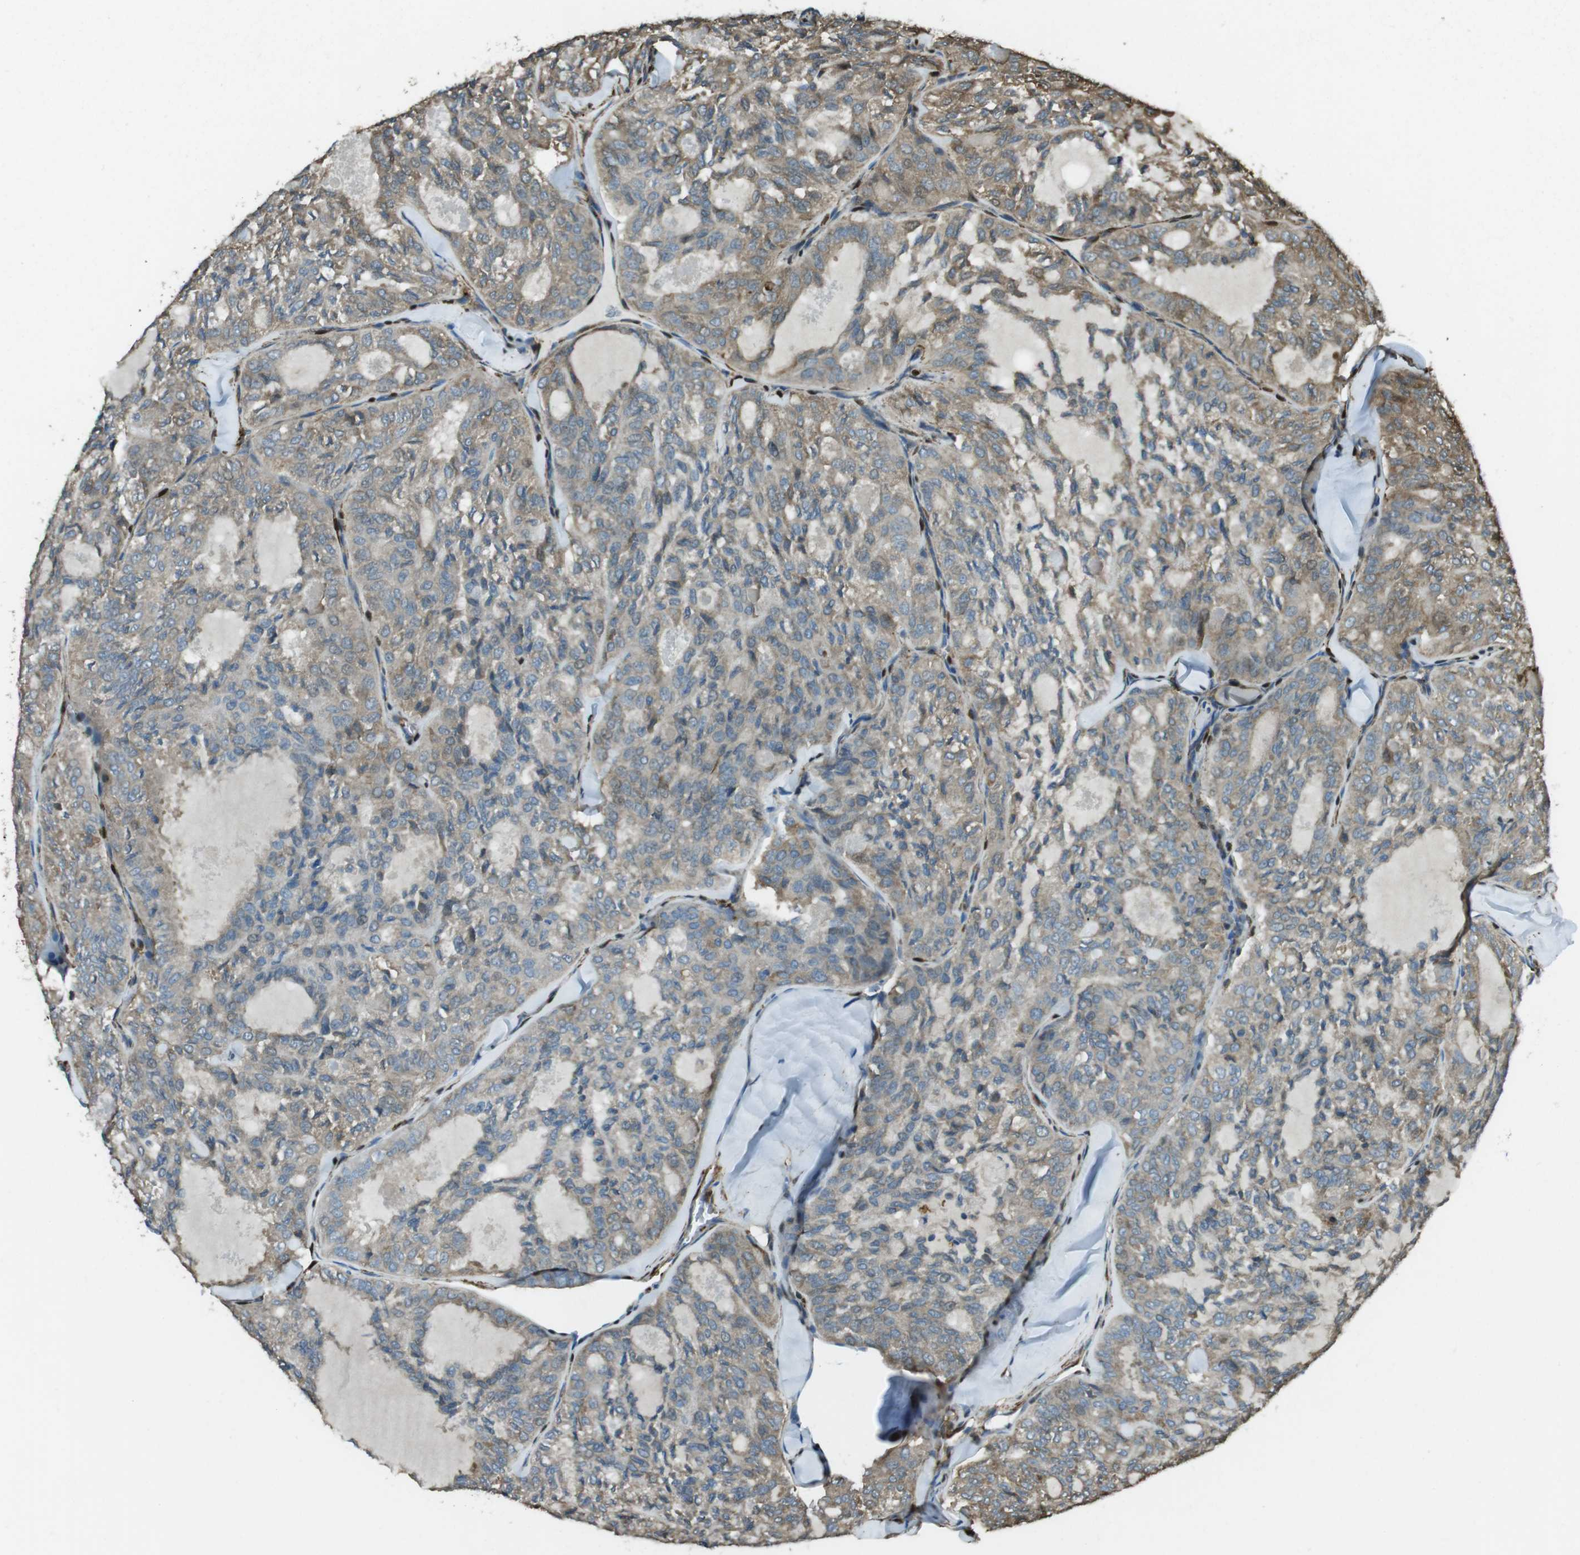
{"staining": {"intensity": "weak", "quantity": ">75%", "location": "cytoplasmic/membranous"}, "tissue": "thyroid cancer", "cell_type": "Tumor cells", "image_type": "cancer", "snomed": [{"axis": "morphology", "description": "Follicular adenoma carcinoma, NOS"}, {"axis": "topography", "description": "Thyroid gland"}], "caption": "Immunohistochemistry staining of thyroid cancer (follicular adenoma carcinoma), which shows low levels of weak cytoplasmic/membranous staining in about >75% of tumor cells indicating weak cytoplasmic/membranous protein positivity. The staining was performed using DAB (3,3'-diaminobenzidine) (brown) for protein detection and nuclei were counterstained in hematoxylin (blue).", "gene": "SFT2D1", "patient": {"sex": "male", "age": 75}}